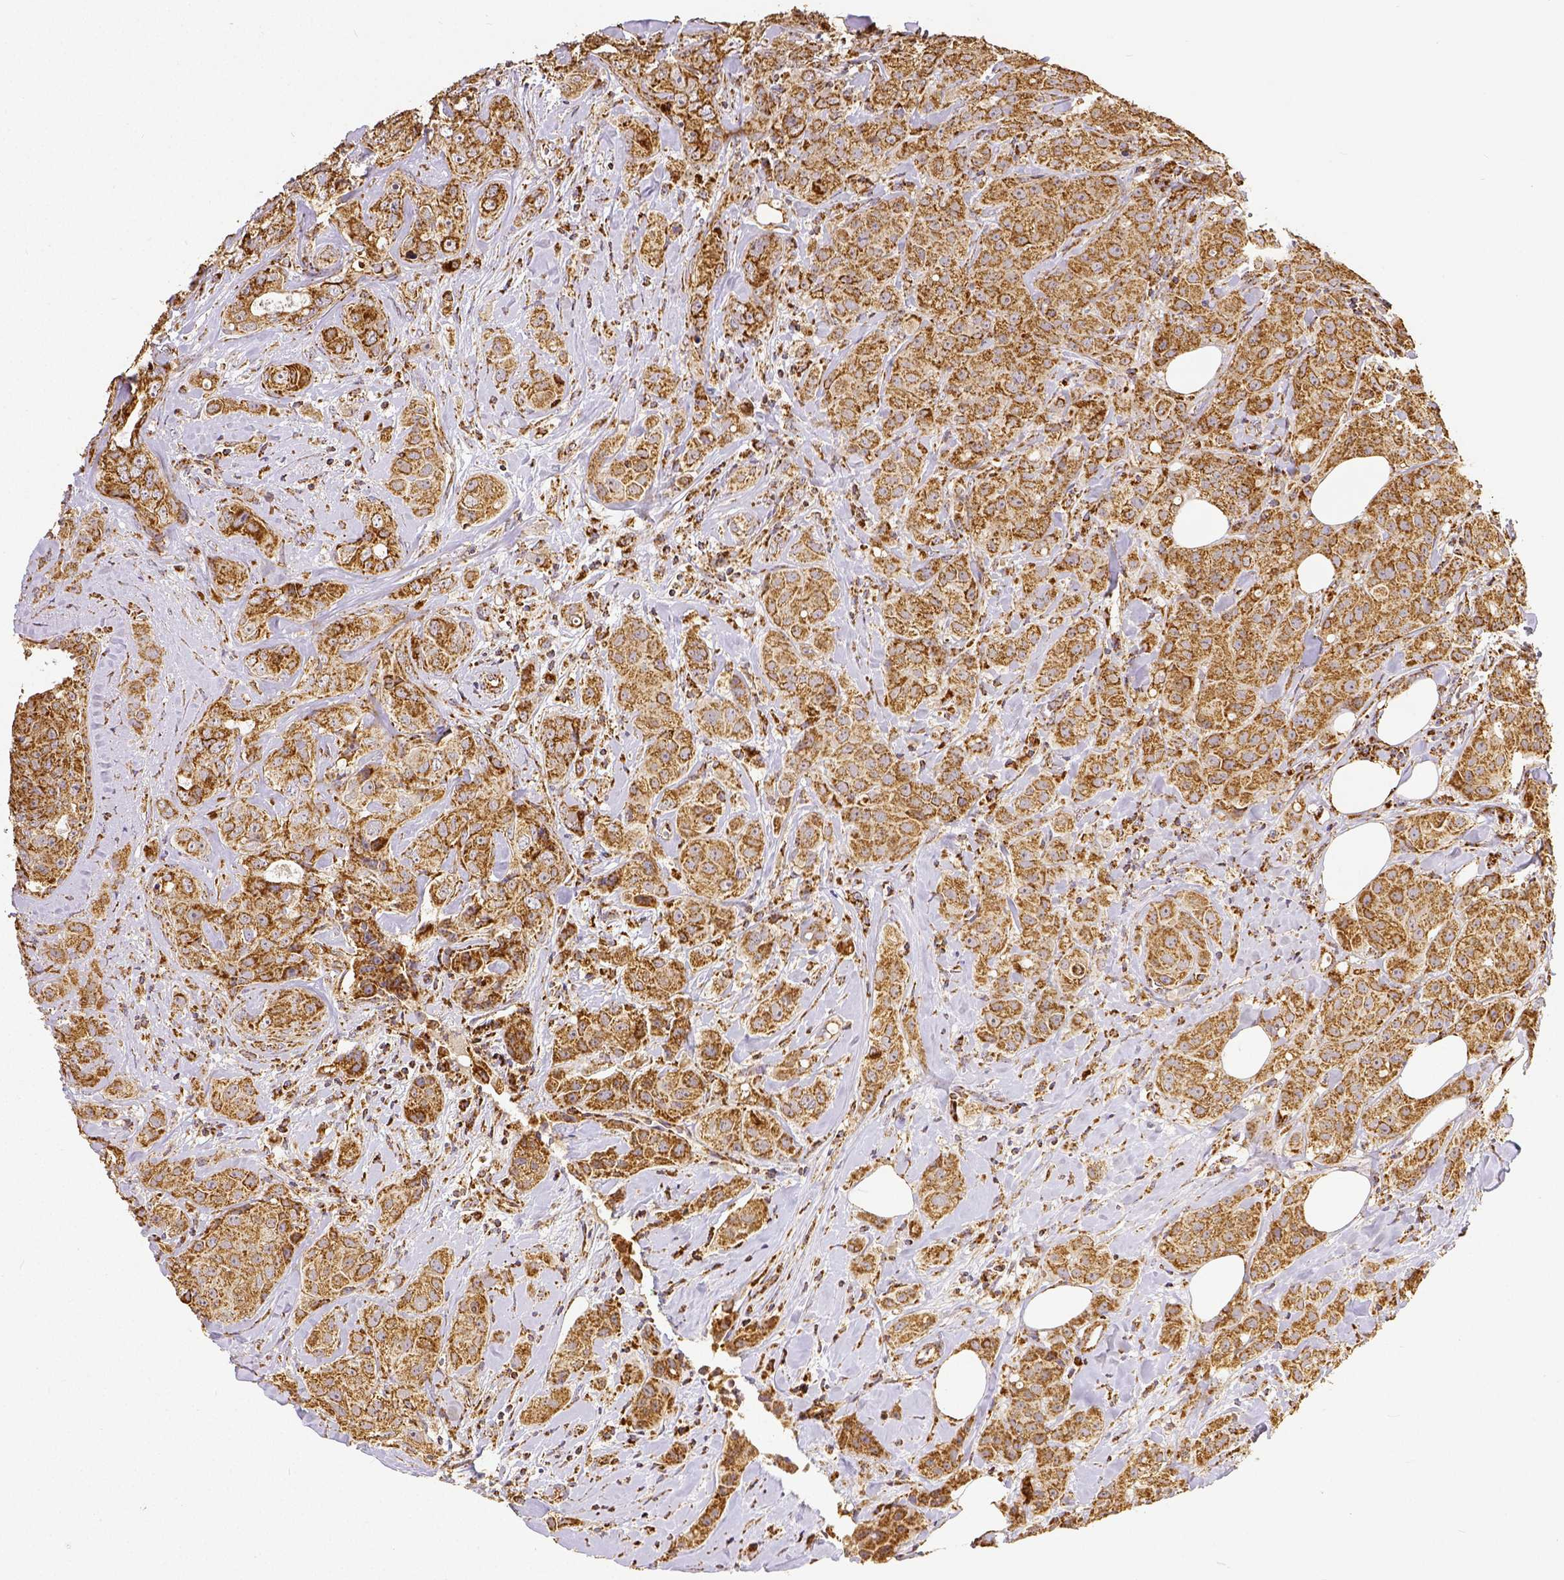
{"staining": {"intensity": "weak", "quantity": ">75%", "location": "cytoplasmic/membranous"}, "tissue": "breast cancer", "cell_type": "Tumor cells", "image_type": "cancer", "snomed": [{"axis": "morphology", "description": "Duct carcinoma"}, {"axis": "topography", "description": "Breast"}], "caption": "Weak cytoplasmic/membranous expression is seen in approximately >75% of tumor cells in breast cancer.", "gene": "SDHB", "patient": {"sex": "female", "age": 43}}